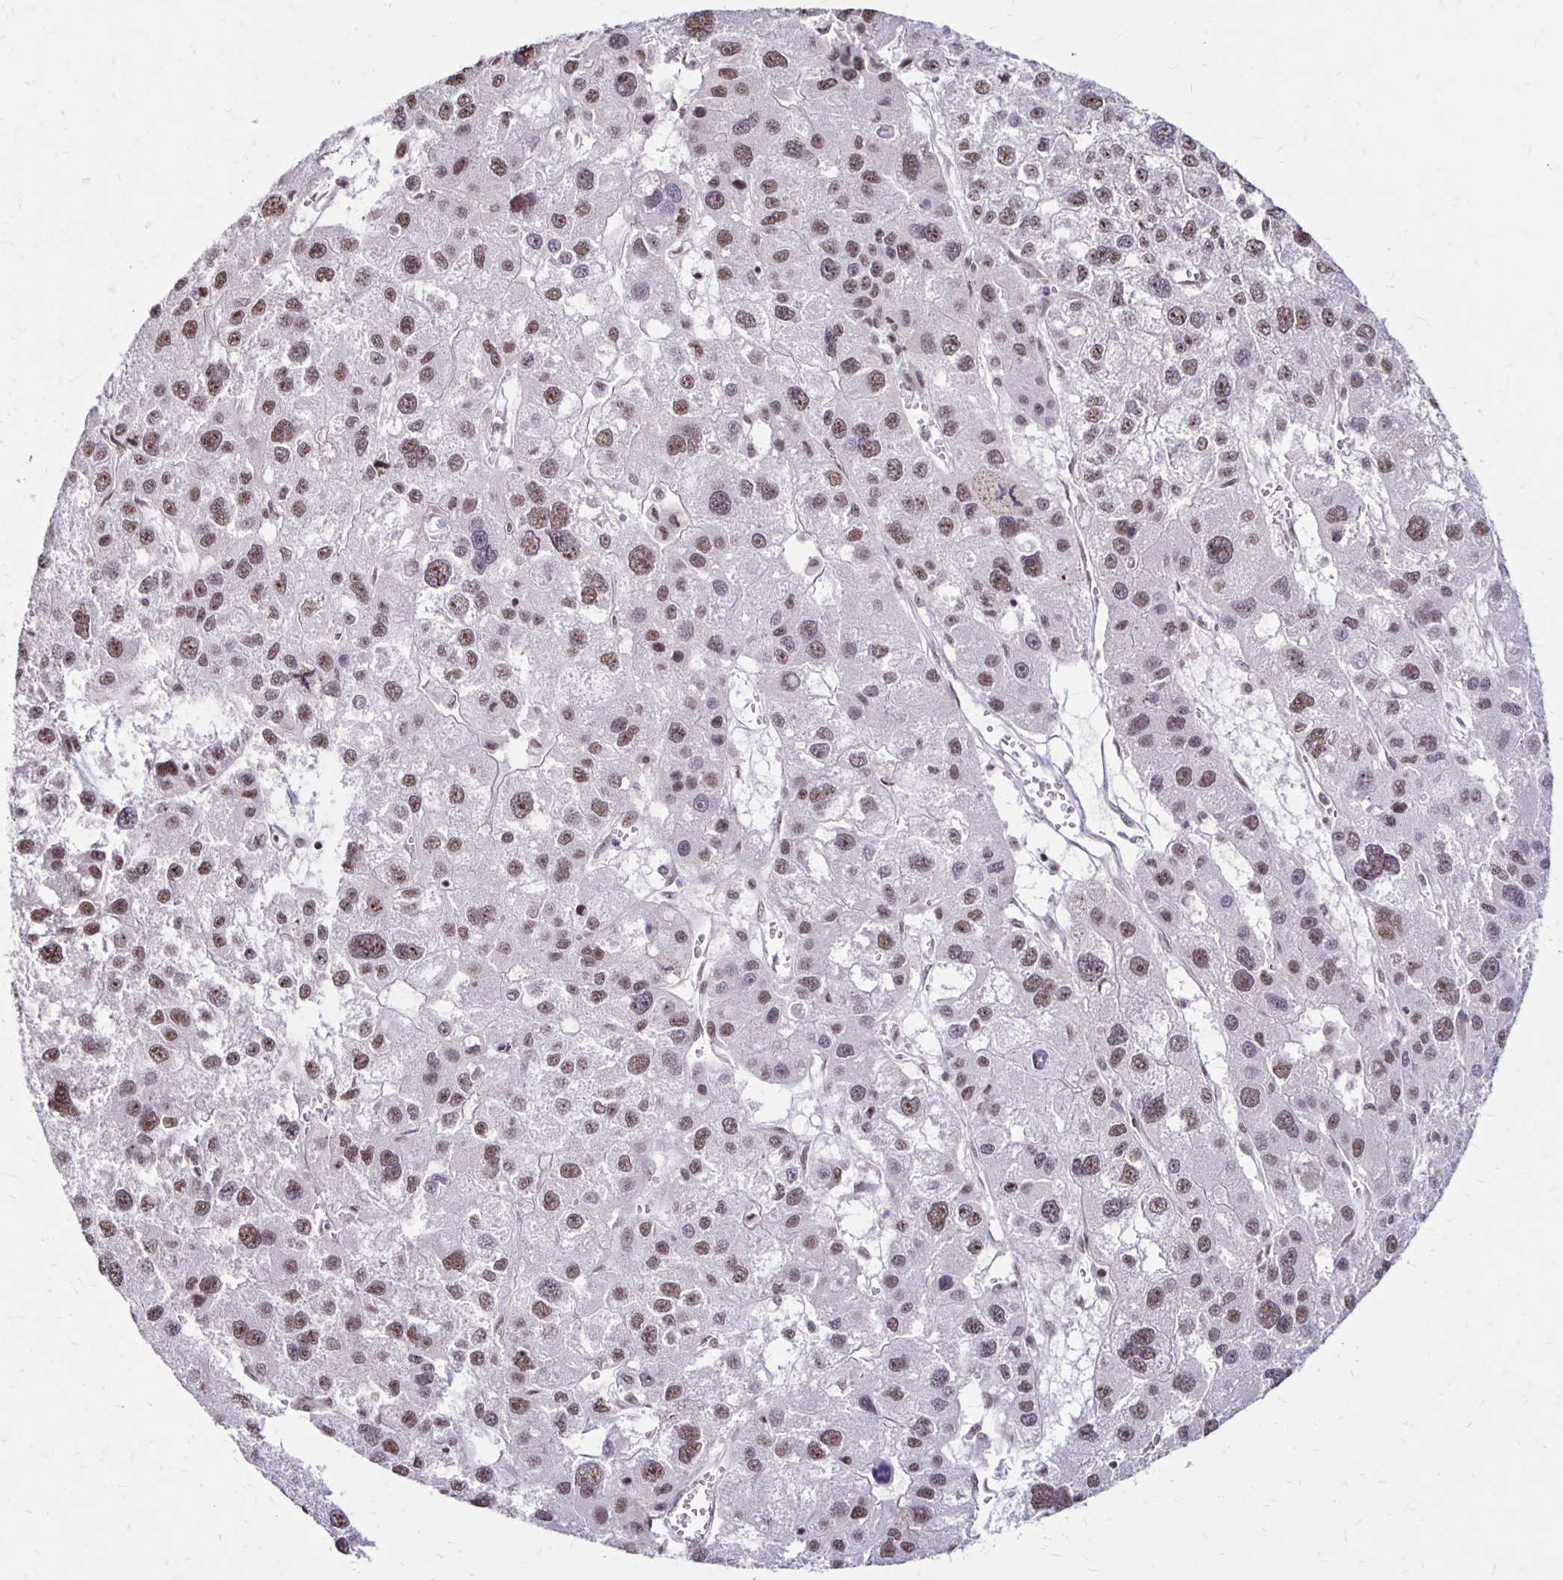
{"staining": {"intensity": "moderate", "quantity": ">75%", "location": "nuclear"}, "tissue": "liver cancer", "cell_type": "Tumor cells", "image_type": "cancer", "snomed": [{"axis": "morphology", "description": "Carcinoma, Hepatocellular, NOS"}, {"axis": "topography", "description": "Liver"}], "caption": "Liver cancer (hepatocellular carcinoma) stained for a protein reveals moderate nuclear positivity in tumor cells.", "gene": "DAGLA", "patient": {"sex": "male", "age": 73}}